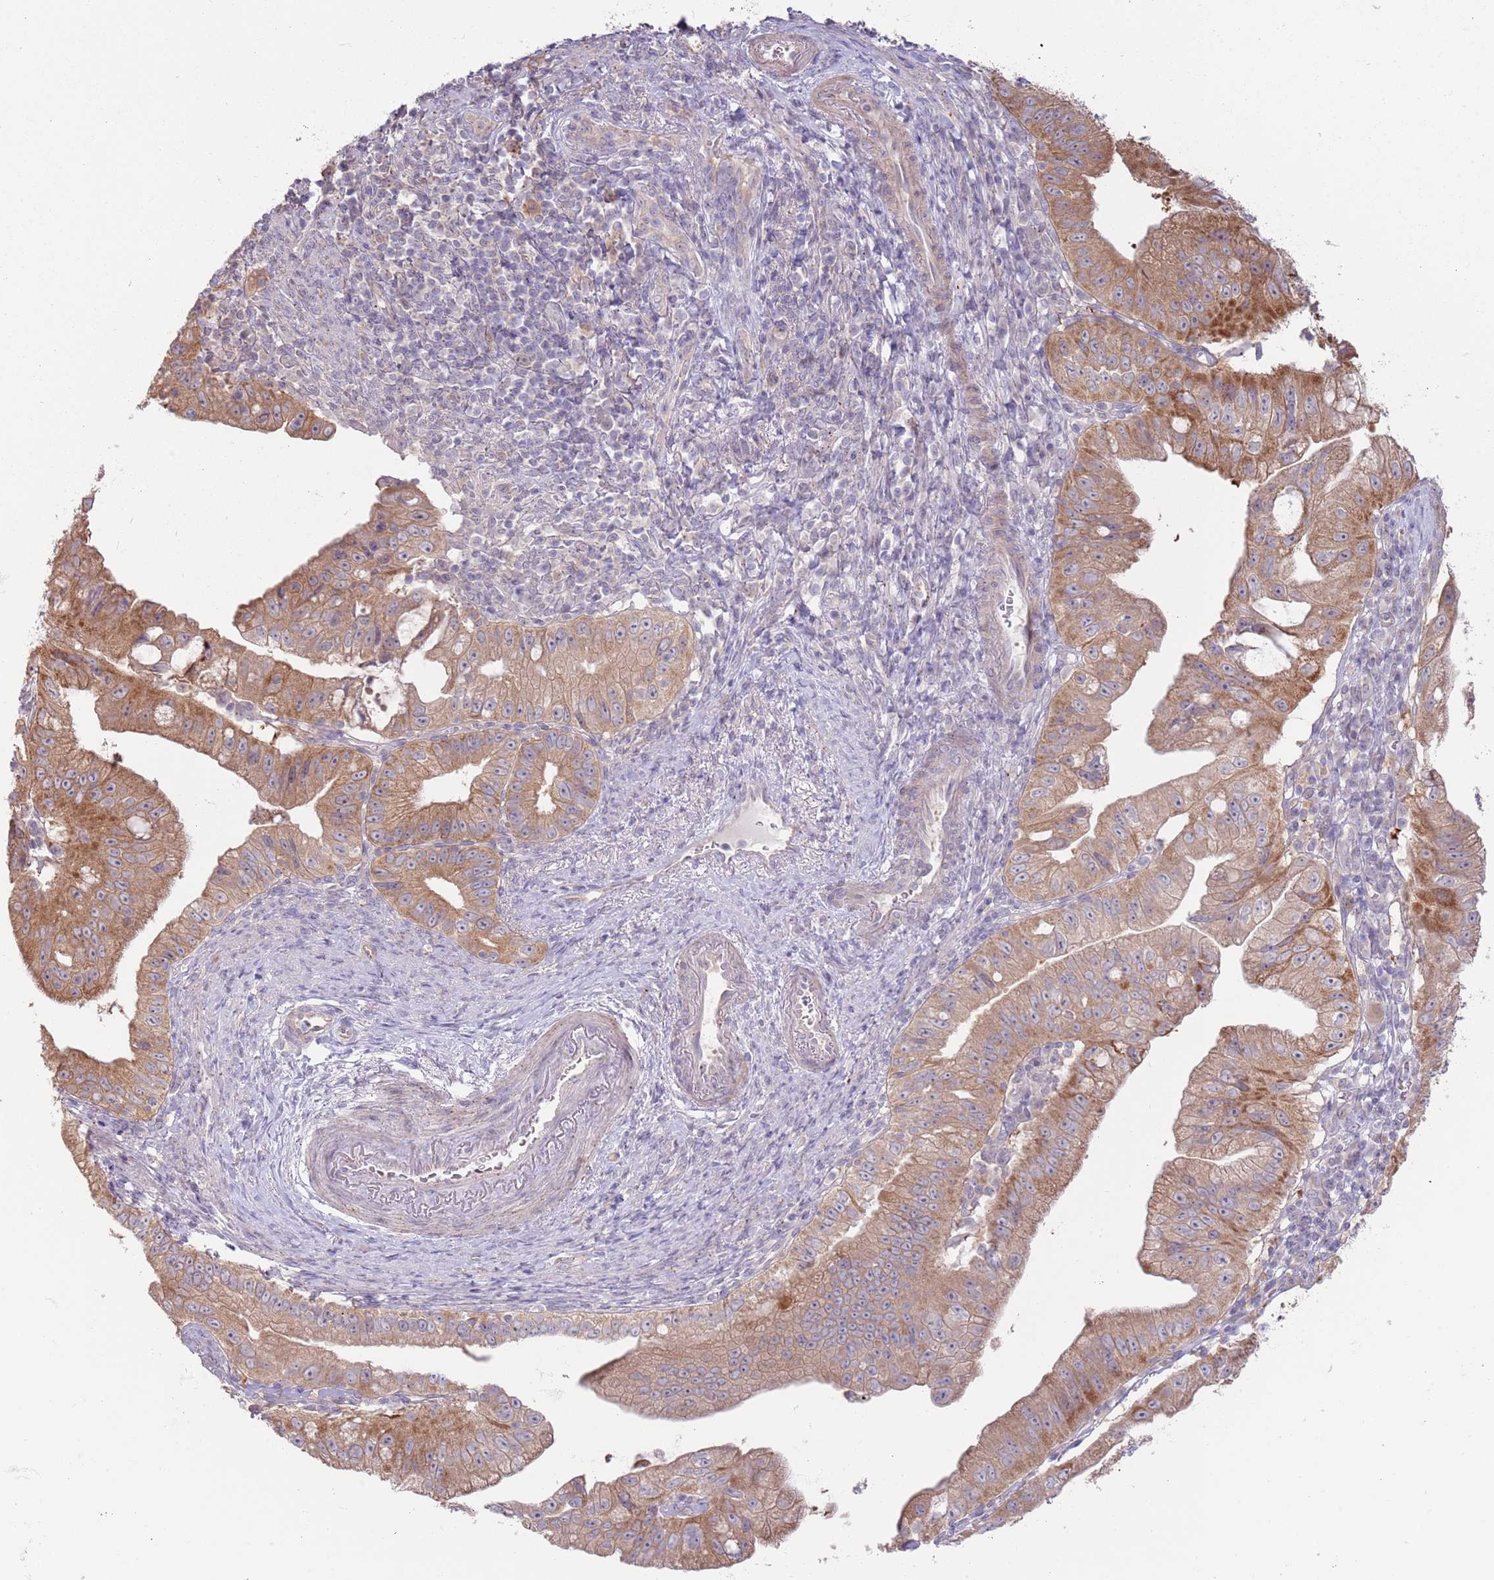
{"staining": {"intensity": "moderate", "quantity": ">75%", "location": "cytoplasmic/membranous"}, "tissue": "pancreatic cancer", "cell_type": "Tumor cells", "image_type": "cancer", "snomed": [{"axis": "morphology", "description": "Adenocarcinoma, NOS"}, {"axis": "topography", "description": "Pancreas"}], "caption": "The image displays staining of adenocarcinoma (pancreatic), revealing moderate cytoplasmic/membranous protein positivity (brown color) within tumor cells.", "gene": "LDHD", "patient": {"sex": "male", "age": 70}}